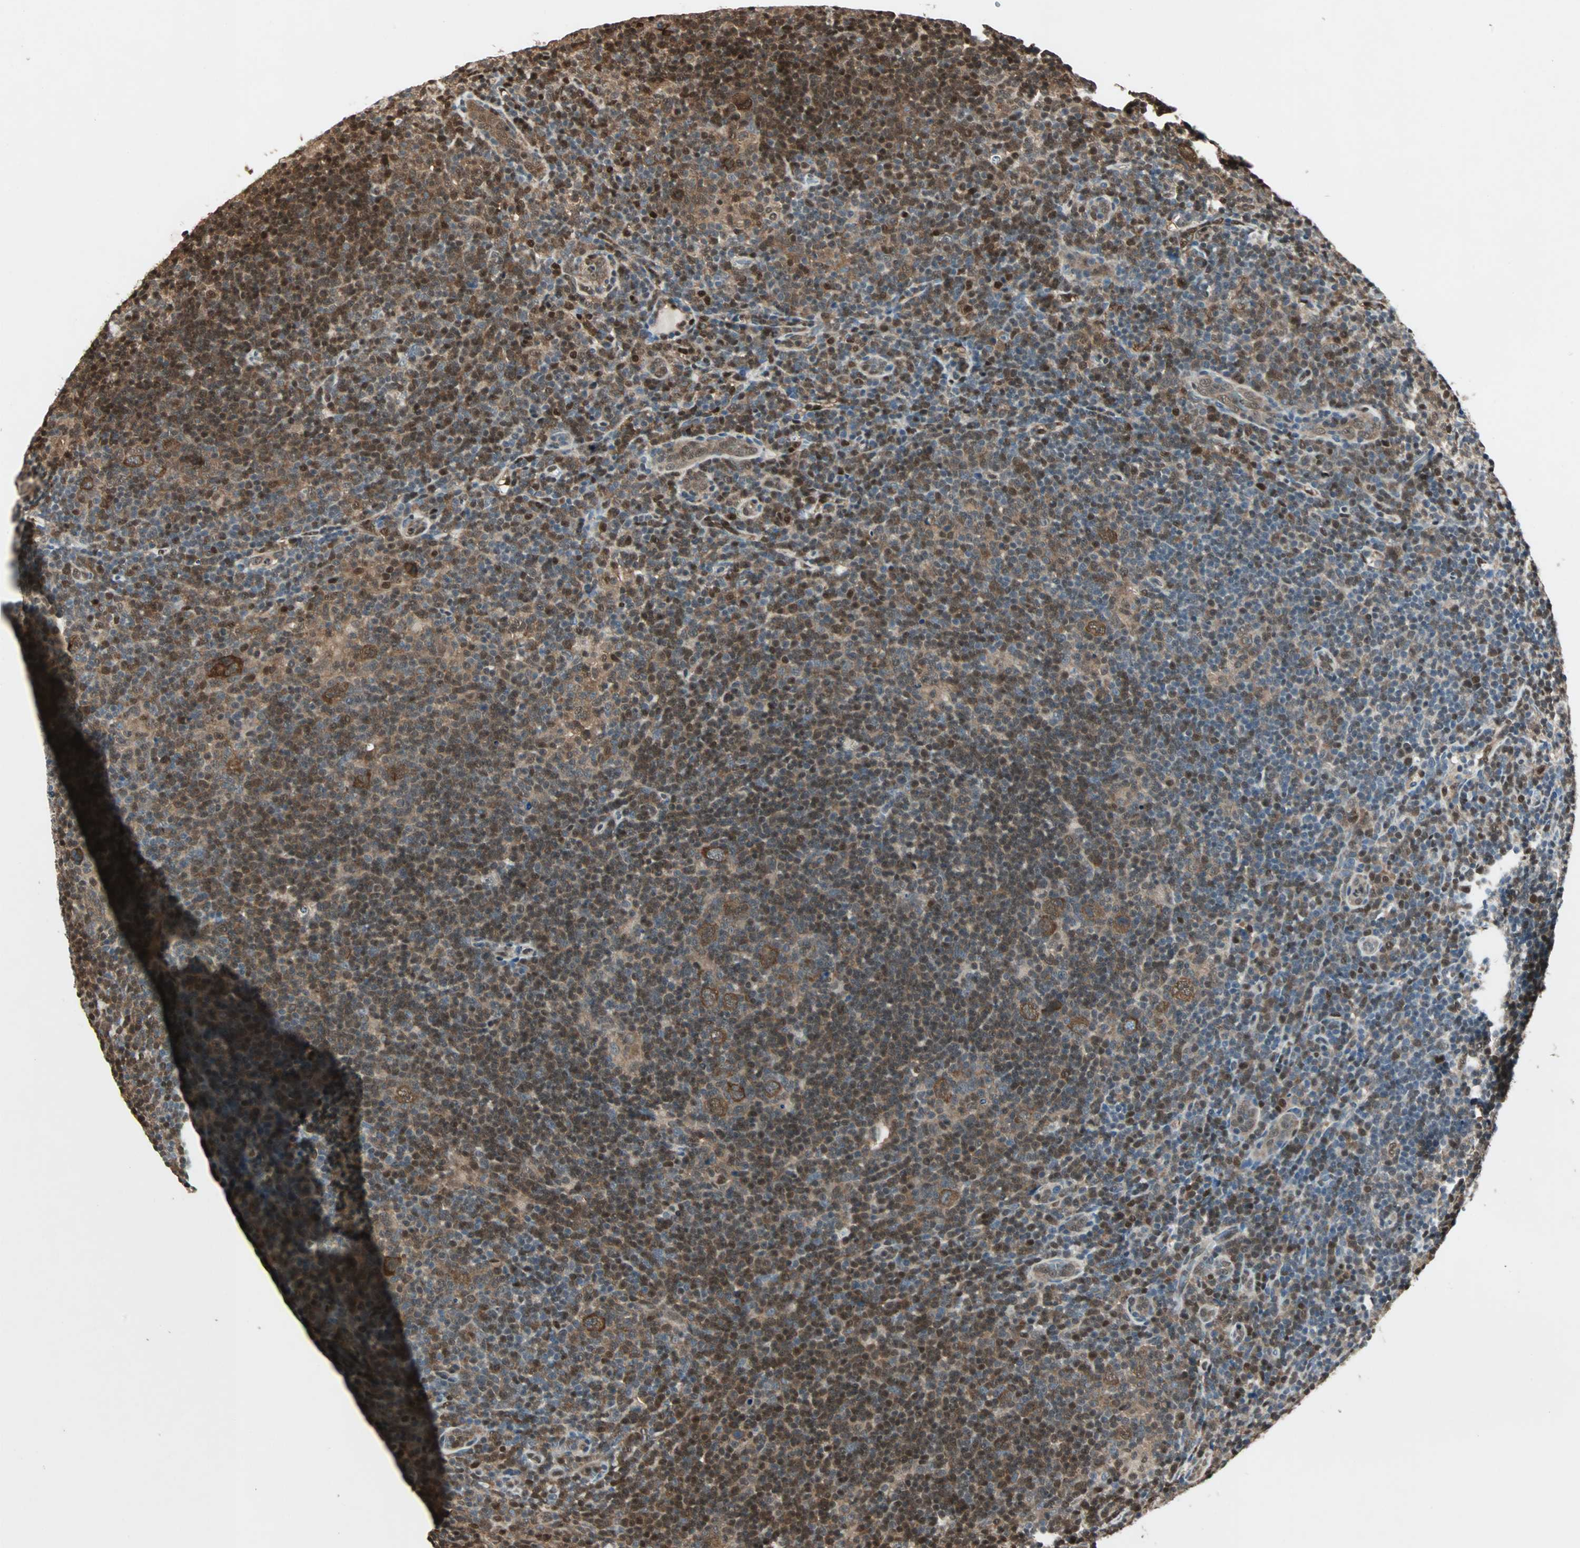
{"staining": {"intensity": "strong", "quantity": ">75%", "location": "cytoplasmic/membranous"}, "tissue": "lymphoma", "cell_type": "Tumor cells", "image_type": "cancer", "snomed": [{"axis": "morphology", "description": "Hodgkin's disease, NOS"}, {"axis": "topography", "description": "Lymph node"}], "caption": "Immunohistochemistry (IHC) image of lymphoma stained for a protein (brown), which displays high levels of strong cytoplasmic/membranous positivity in approximately >75% of tumor cells.", "gene": "ACLY", "patient": {"sex": "female", "age": 57}}